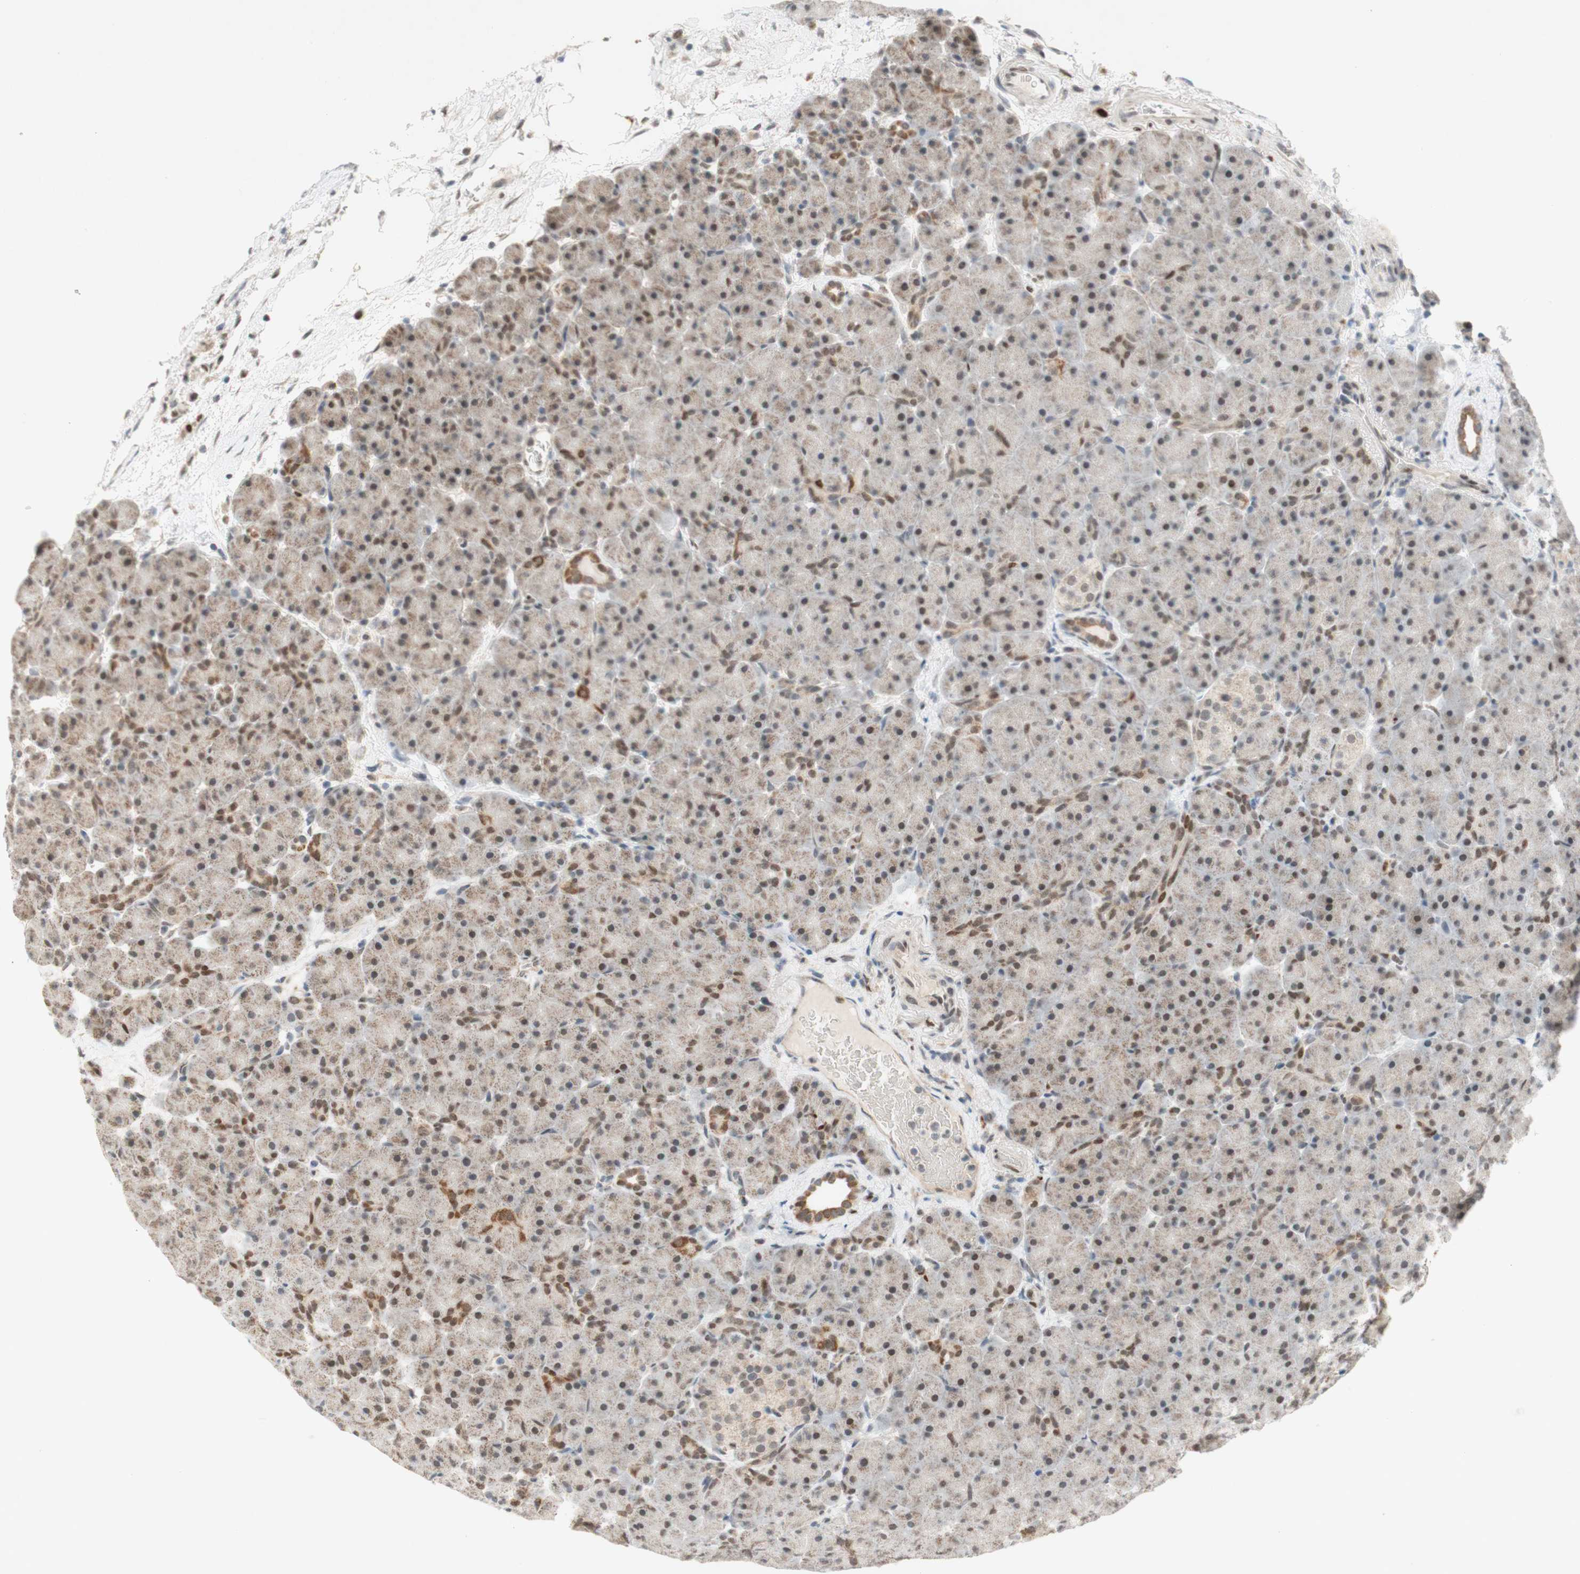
{"staining": {"intensity": "weak", "quantity": "25%-75%", "location": "cytoplasmic/membranous"}, "tissue": "pancreas", "cell_type": "Exocrine glandular cells", "image_type": "normal", "snomed": [{"axis": "morphology", "description": "Normal tissue, NOS"}, {"axis": "topography", "description": "Pancreas"}], "caption": "This image reveals unremarkable pancreas stained with immunohistochemistry (IHC) to label a protein in brown. The cytoplasmic/membranous of exocrine glandular cells show weak positivity for the protein. Nuclei are counter-stained blue.", "gene": "DNMT3A", "patient": {"sex": "male", "age": 66}}